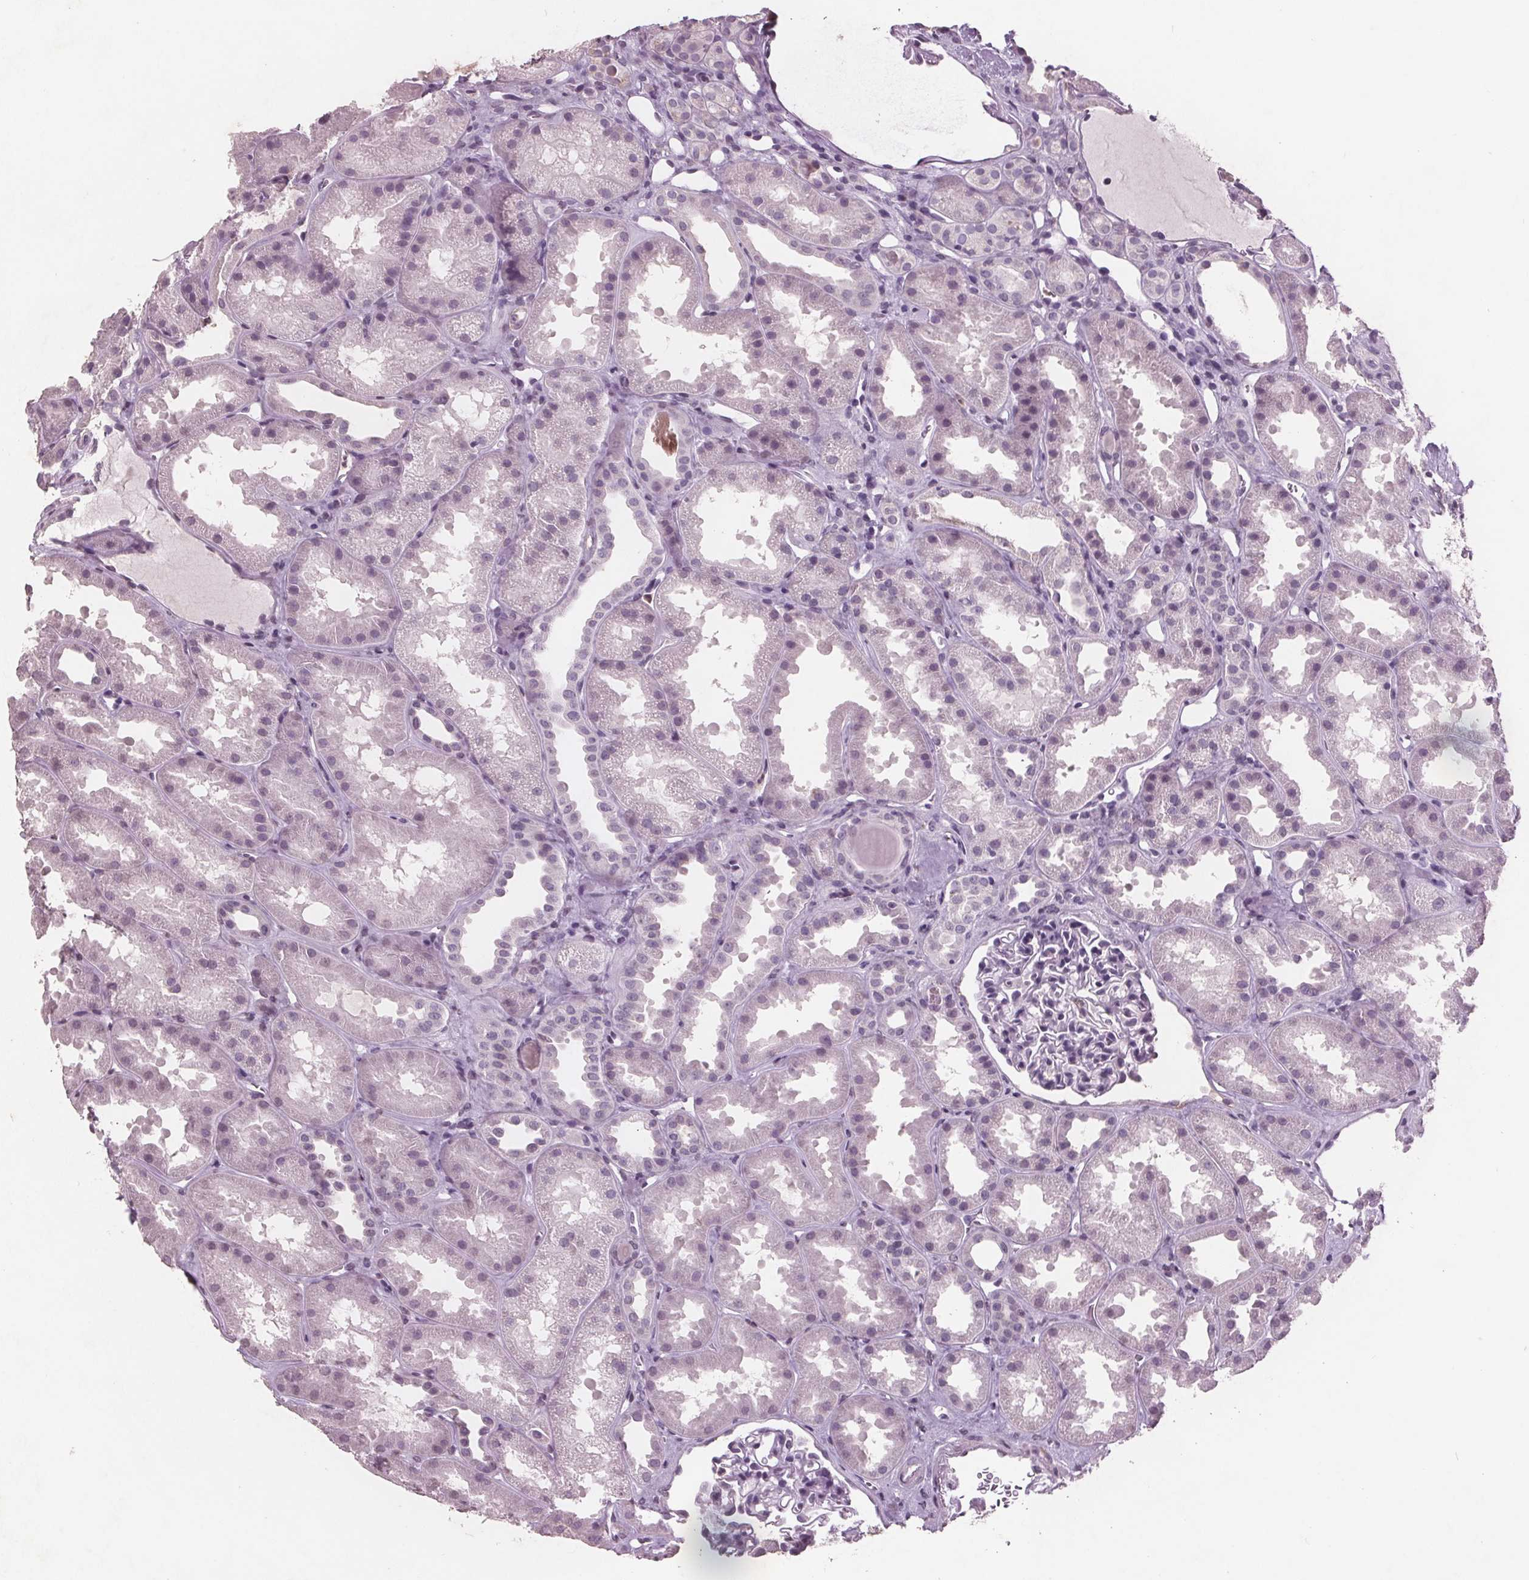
{"staining": {"intensity": "negative", "quantity": "none", "location": "none"}, "tissue": "kidney", "cell_type": "Cells in glomeruli", "image_type": "normal", "snomed": [{"axis": "morphology", "description": "Normal tissue, NOS"}, {"axis": "topography", "description": "Kidney"}], "caption": "A high-resolution image shows immunohistochemistry (IHC) staining of normal kidney, which reveals no significant staining in cells in glomeruli. (Brightfield microscopy of DAB (3,3'-diaminobenzidine) IHC at high magnification).", "gene": "PTPN14", "patient": {"sex": "male", "age": 61}}